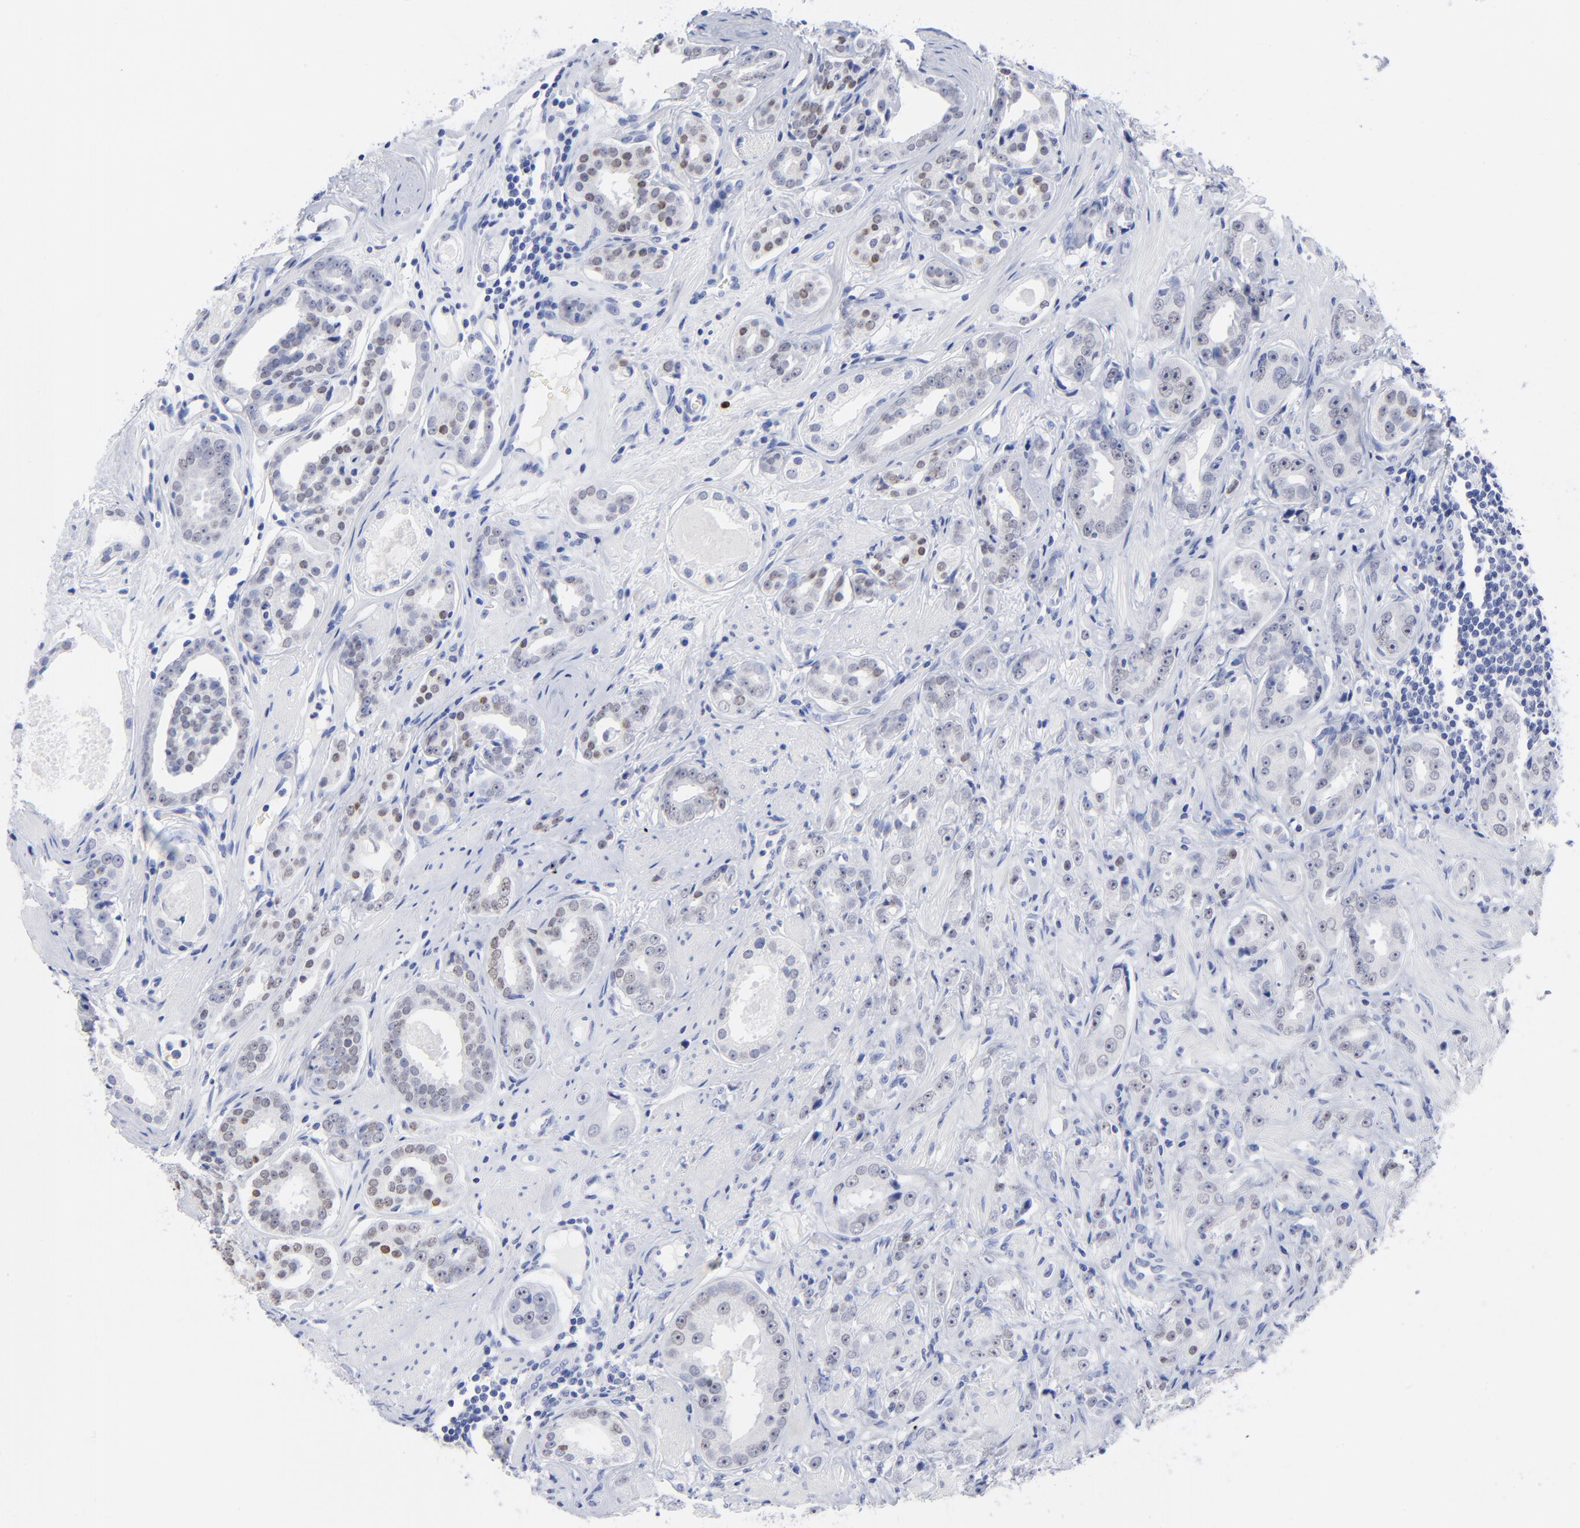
{"staining": {"intensity": "negative", "quantity": "none", "location": "none"}, "tissue": "prostate cancer", "cell_type": "Tumor cells", "image_type": "cancer", "snomed": [{"axis": "morphology", "description": "Adenocarcinoma, Medium grade"}, {"axis": "topography", "description": "Prostate"}], "caption": "DAB immunohistochemical staining of prostate adenocarcinoma (medium-grade) shows no significant positivity in tumor cells.", "gene": "ACY1", "patient": {"sex": "male", "age": 53}}